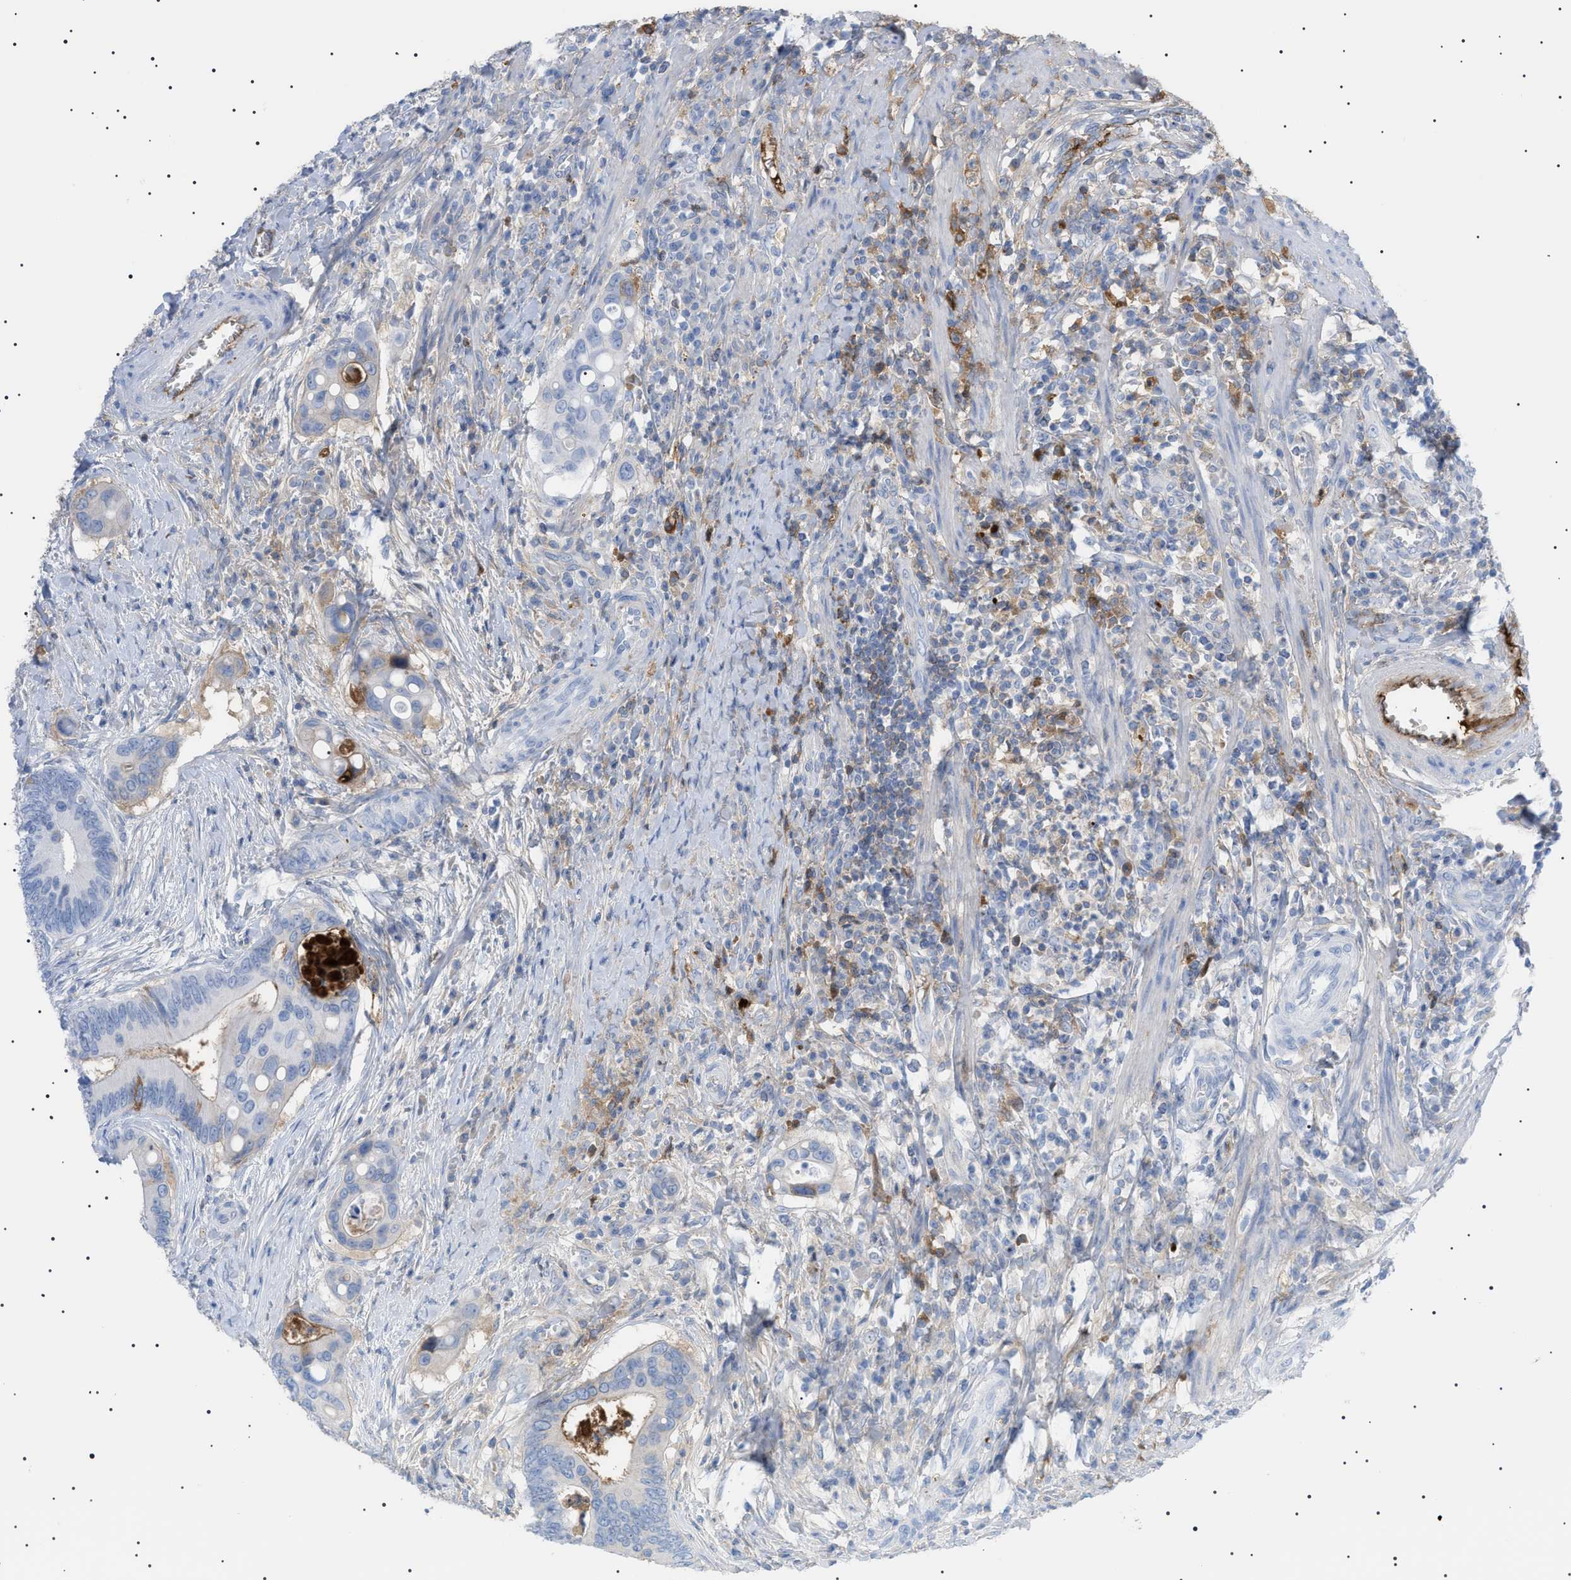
{"staining": {"intensity": "negative", "quantity": "none", "location": "none"}, "tissue": "colorectal cancer", "cell_type": "Tumor cells", "image_type": "cancer", "snomed": [{"axis": "morphology", "description": "Inflammation, NOS"}, {"axis": "morphology", "description": "Adenocarcinoma, NOS"}, {"axis": "topography", "description": "Colon"}], "caption": "Tumor cells show no significant protein expression in colorectal cancer (adenocarcinoma).", "gene": "LPA", "patient": {"sex": "male", "age": 72}}